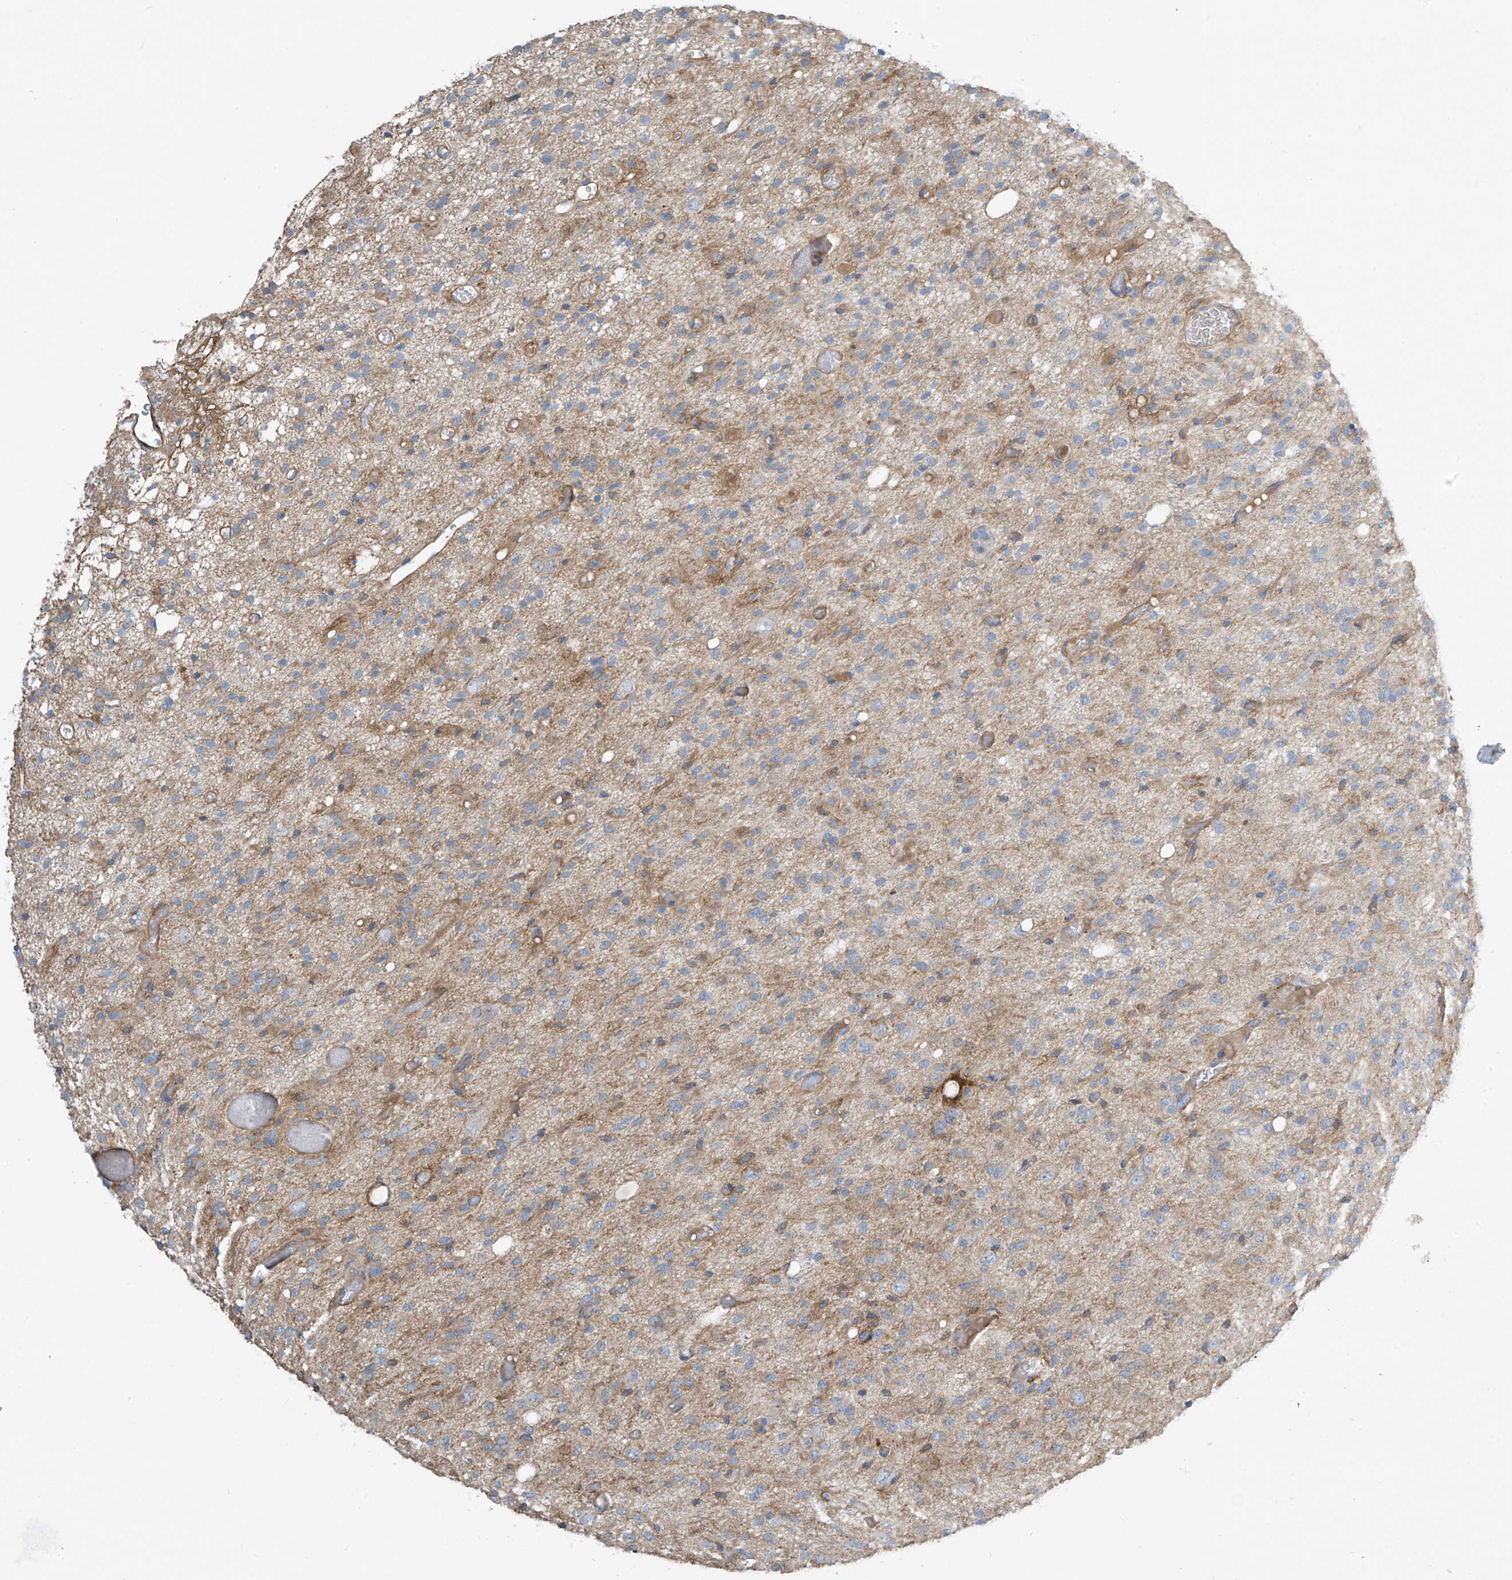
{"staining": {"intensity": "moderate", "quantity": "<25%", "location": "cytoplasmic/membranous"}, "tissue": "glioma", "cell_type": "Tumor cells", "image_type": "cancer", "snomed": [{"axis": "morphology", "description": "Glioma, malignant, High grade"}, {"axis": "topography", "description": "Brain"}], "caption": "This photomicrograph displays immunohistochemistry staining of glioma, with low moderate cytoplasmic/membranous expression in about <25% of tumor cells.", "gene": "SLC1A5", "patient": {"sex": "female", "age": 59}}